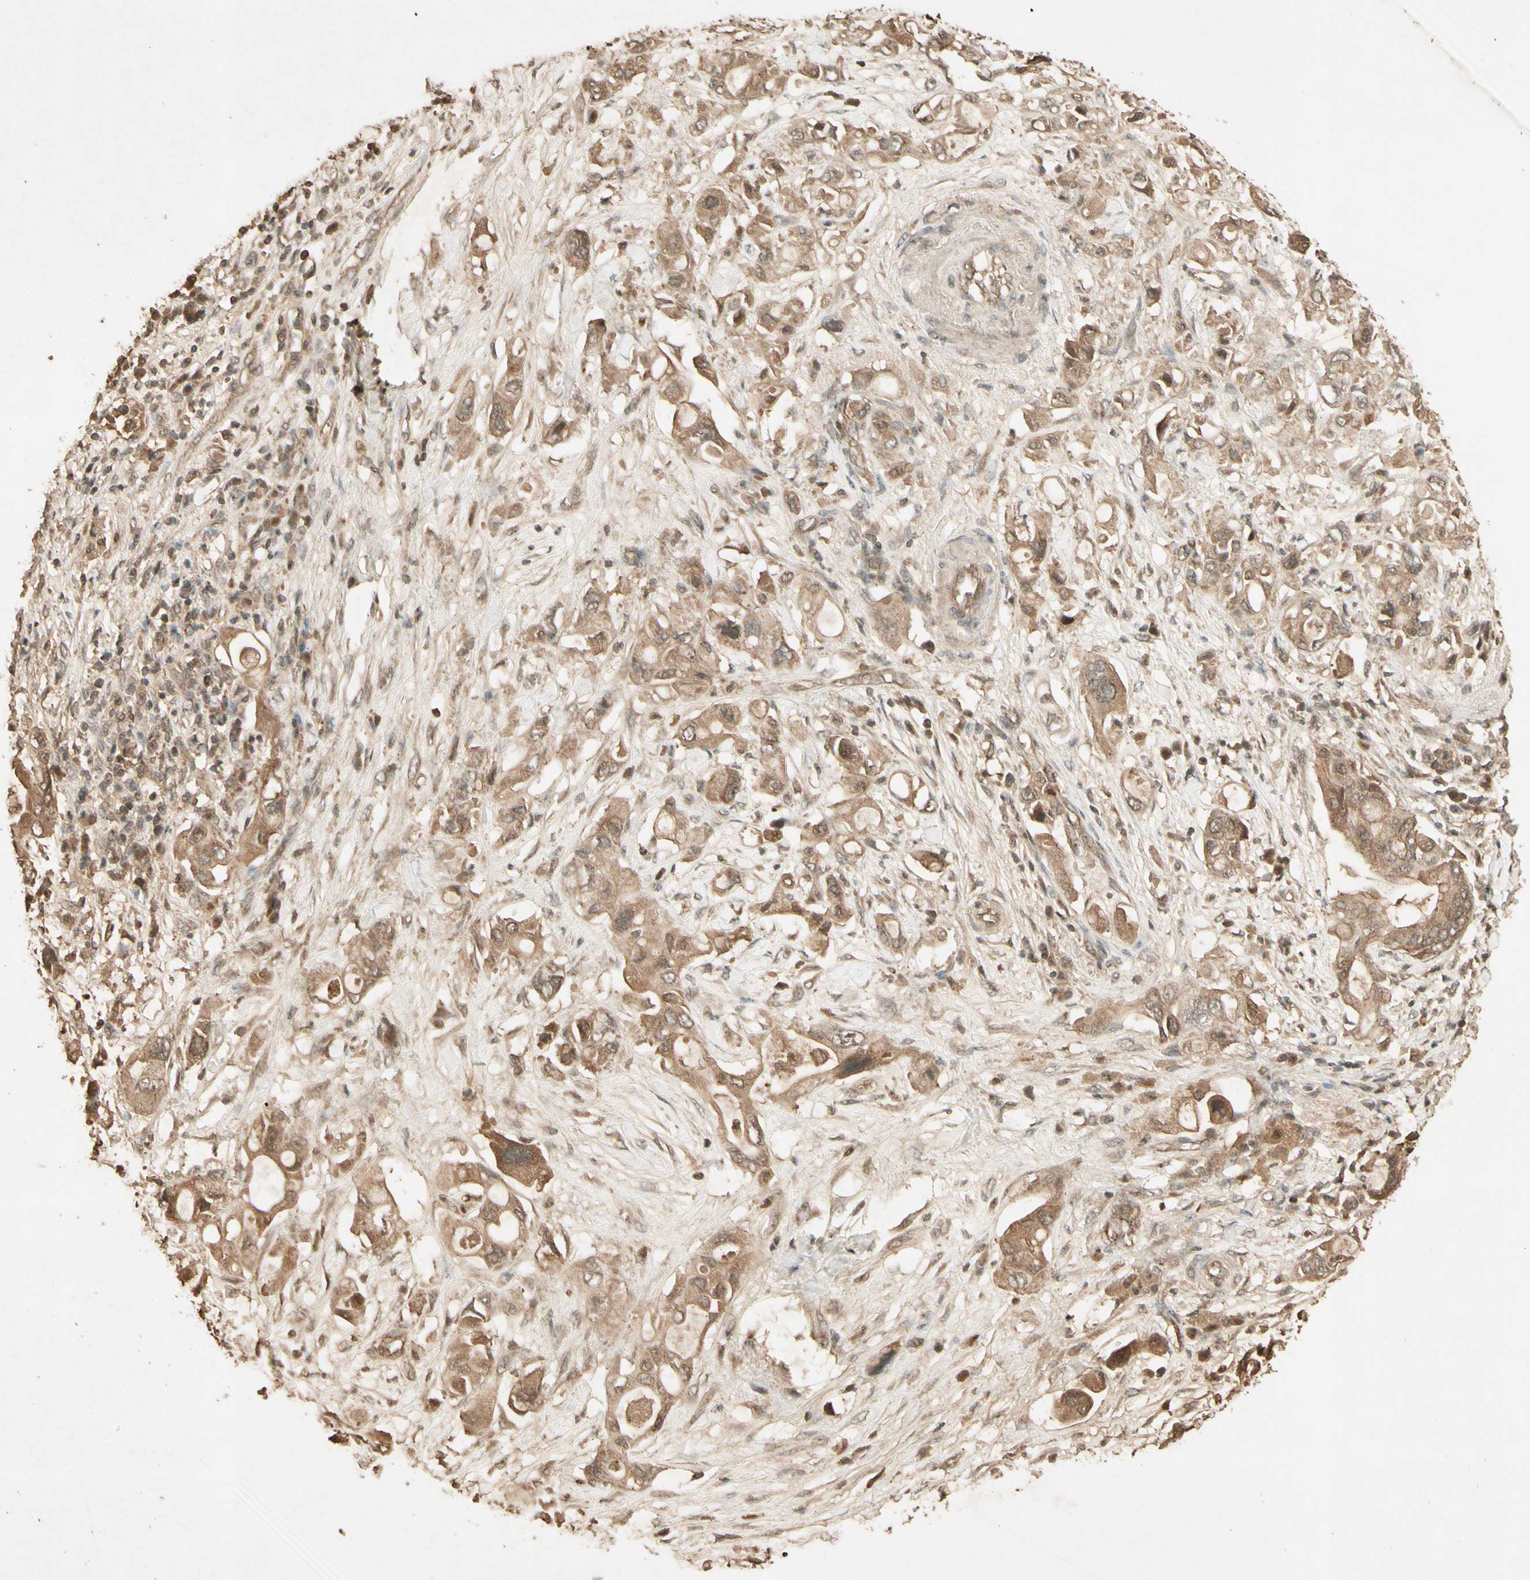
{"staining": {"intensity": "moderate", "quantity": ">75%", "location": "cytoplasmic/membranous"}, "tissue": "pancreatic cancer", "cell_type": "Tumor cells", "image_type": "cancer", "snomed": [{"axis": "morphology", "description": "Adenocarcinoma, NOS"}, {"axis": "topography", "description": "Pancreas"}], "caption": "The image displays staining of pancreatic cancer (adenocarcinoma), revealing moderate cytoplasmic/membranous protein staining (brown color) within tumor cells.", "gene": "SMAD9", "patient": {"sex": "female", "age": 56}}